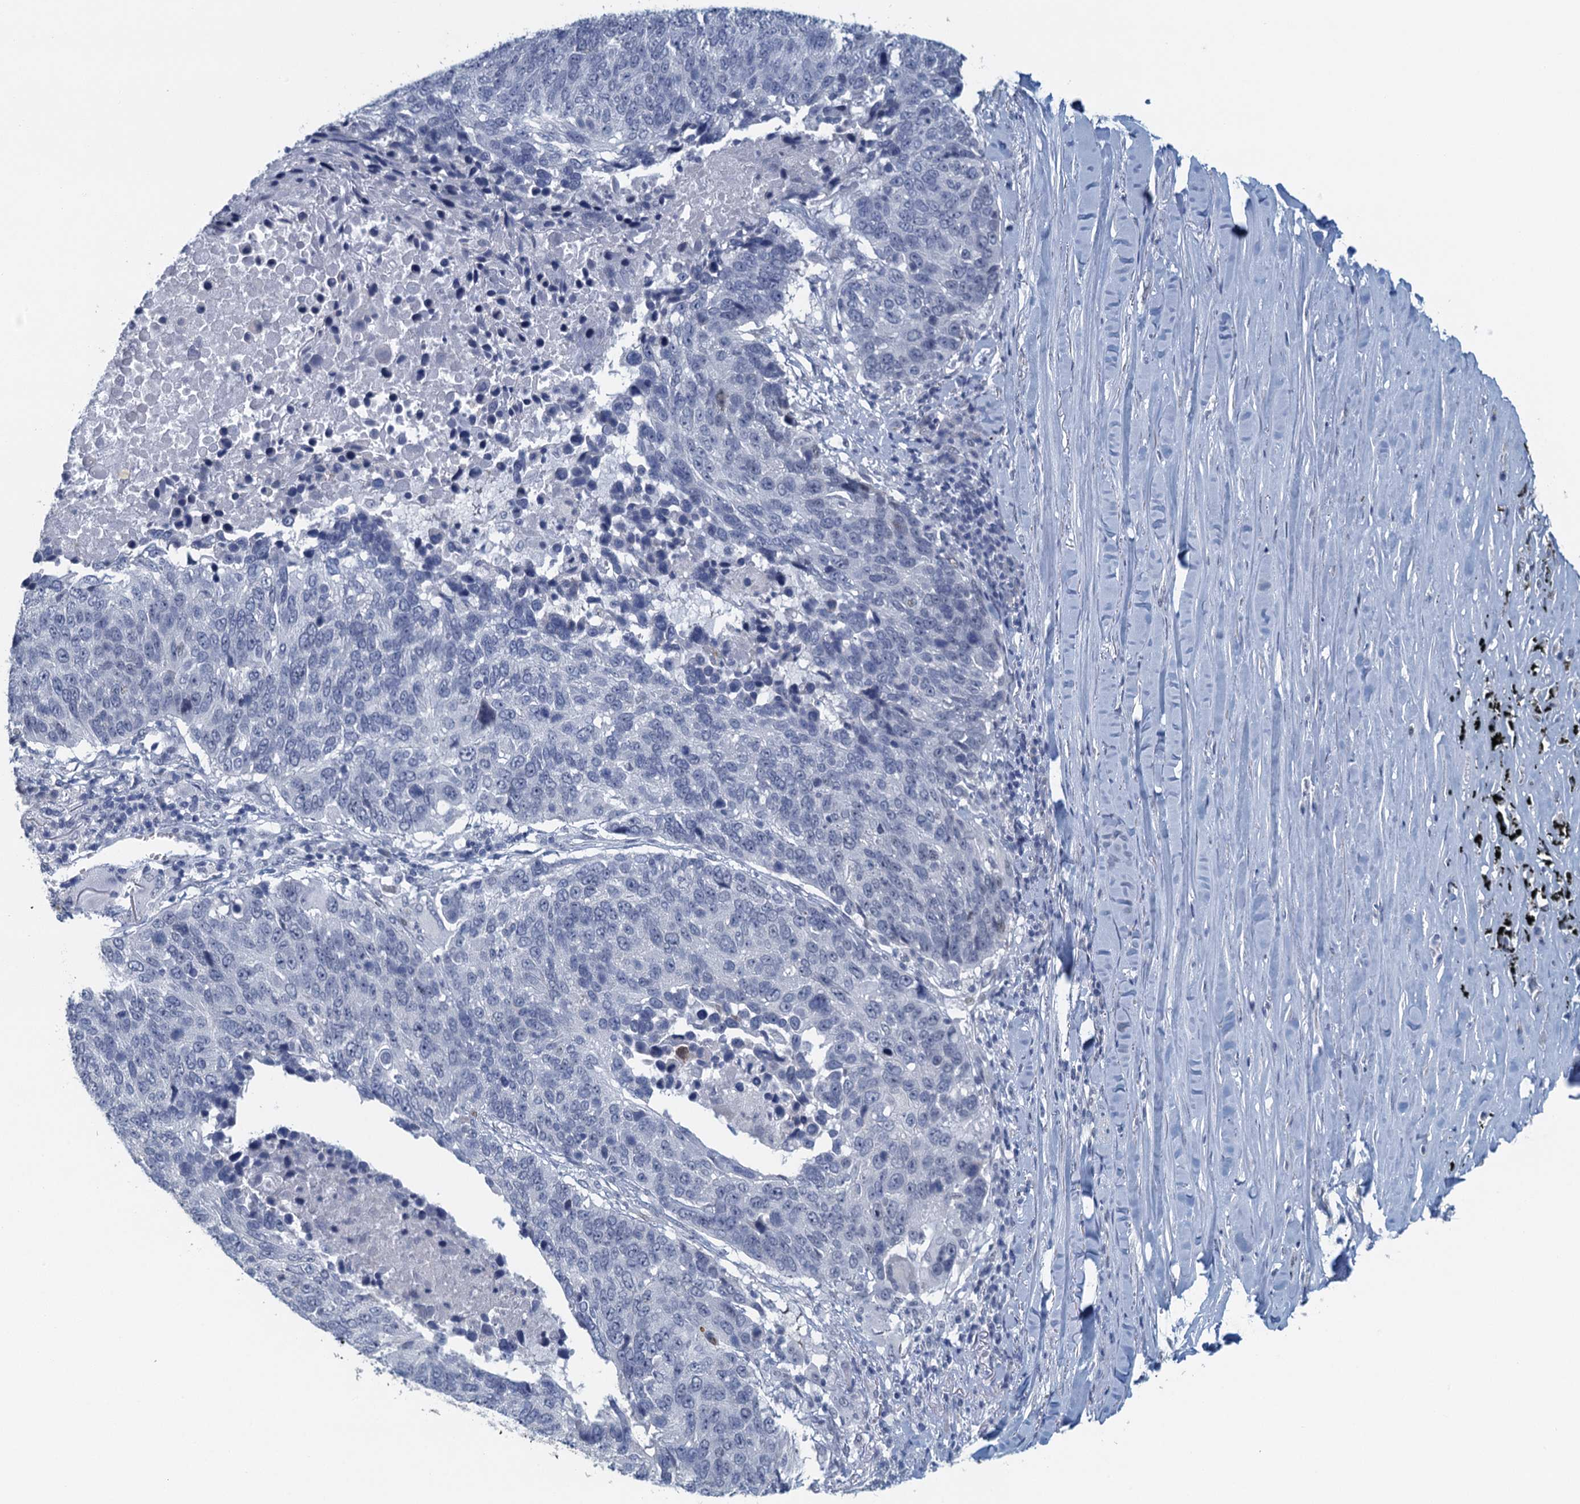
{"staining": {"intensity": "negative", "quantity": "none", "location": "none"}, "tissue": "lung cancer", "cell_type": "Tumor cells", "image_type": "cancer", "snomed": [{"axis": "morphology", "description": "Normal tissue, NOS"}, {"axis": "morphology", "description": "Squamous cell carcinoma, NOS"}, {"axis": "topography", "description": "Lymph node"}, {"axis": "topography", "description": "Lung"}], "caption": "Immunohistochemical staining of human lung cancer shows no significant expression in tumor cells.", "gene": "TTLL9", "patient": {"sex": "male", "age": 66}}